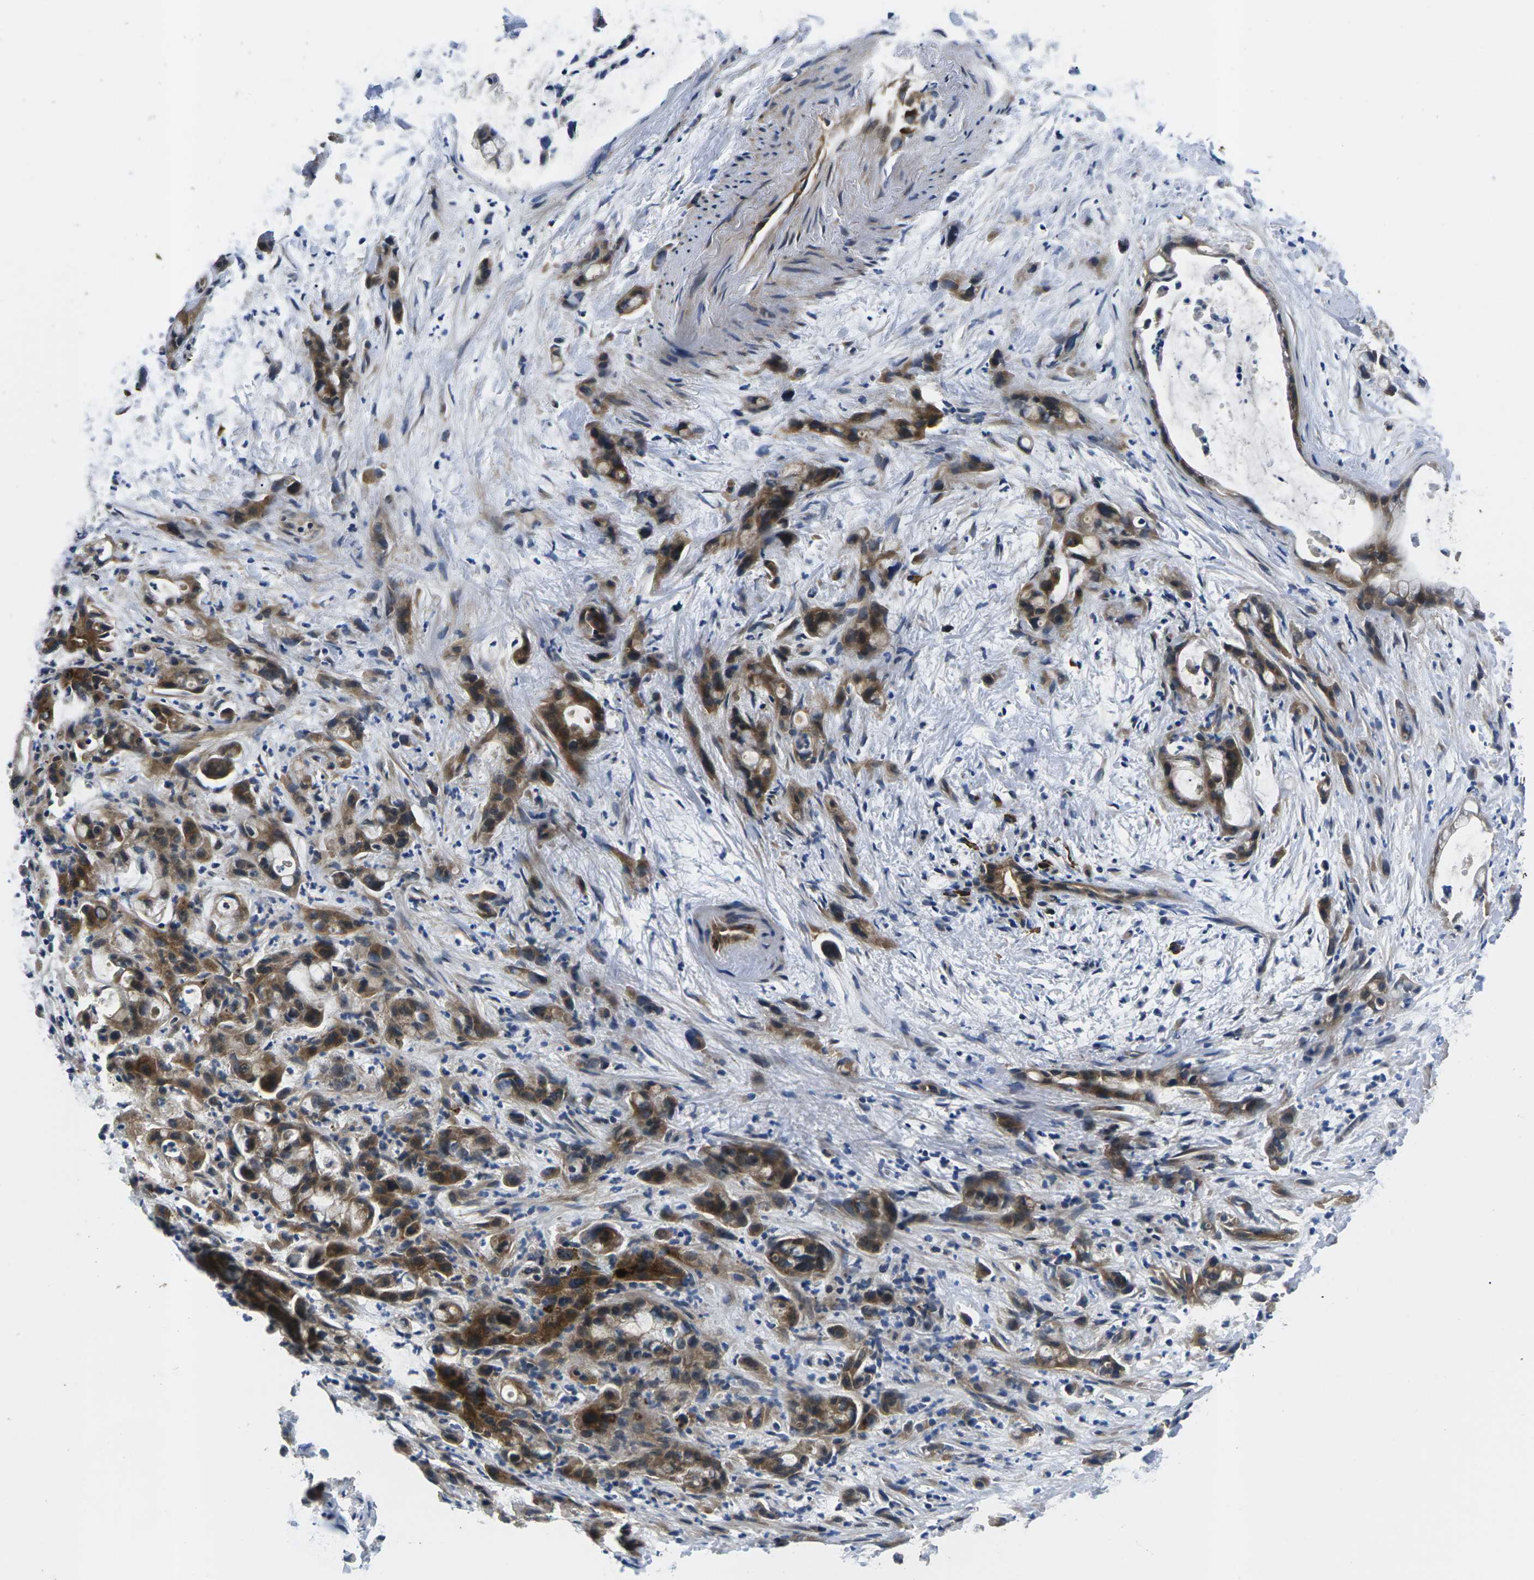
{"staining": {"intensity": "moderate", "quantity": ">75%", "location": "cytoplasmic/membranous"}, "tissue": "liver cancer", "cell_type": "Tumor cells", "image_type": "cancer", "snomed": [{"axis": "morphology", "description": "Cholangiocarcinoma"}, {"axis": "topography", "description": "Liver"}], "caption": "Protein analysis of liver cancer (cholangiocarcinoma) tissue exhibits moderate cytoplasmic/membranous positivity in about >75% of tumor cells. Nuclei are stained in blue.", "gene": "PLCE1", "patient": {"sex": "female", "age": 72}}